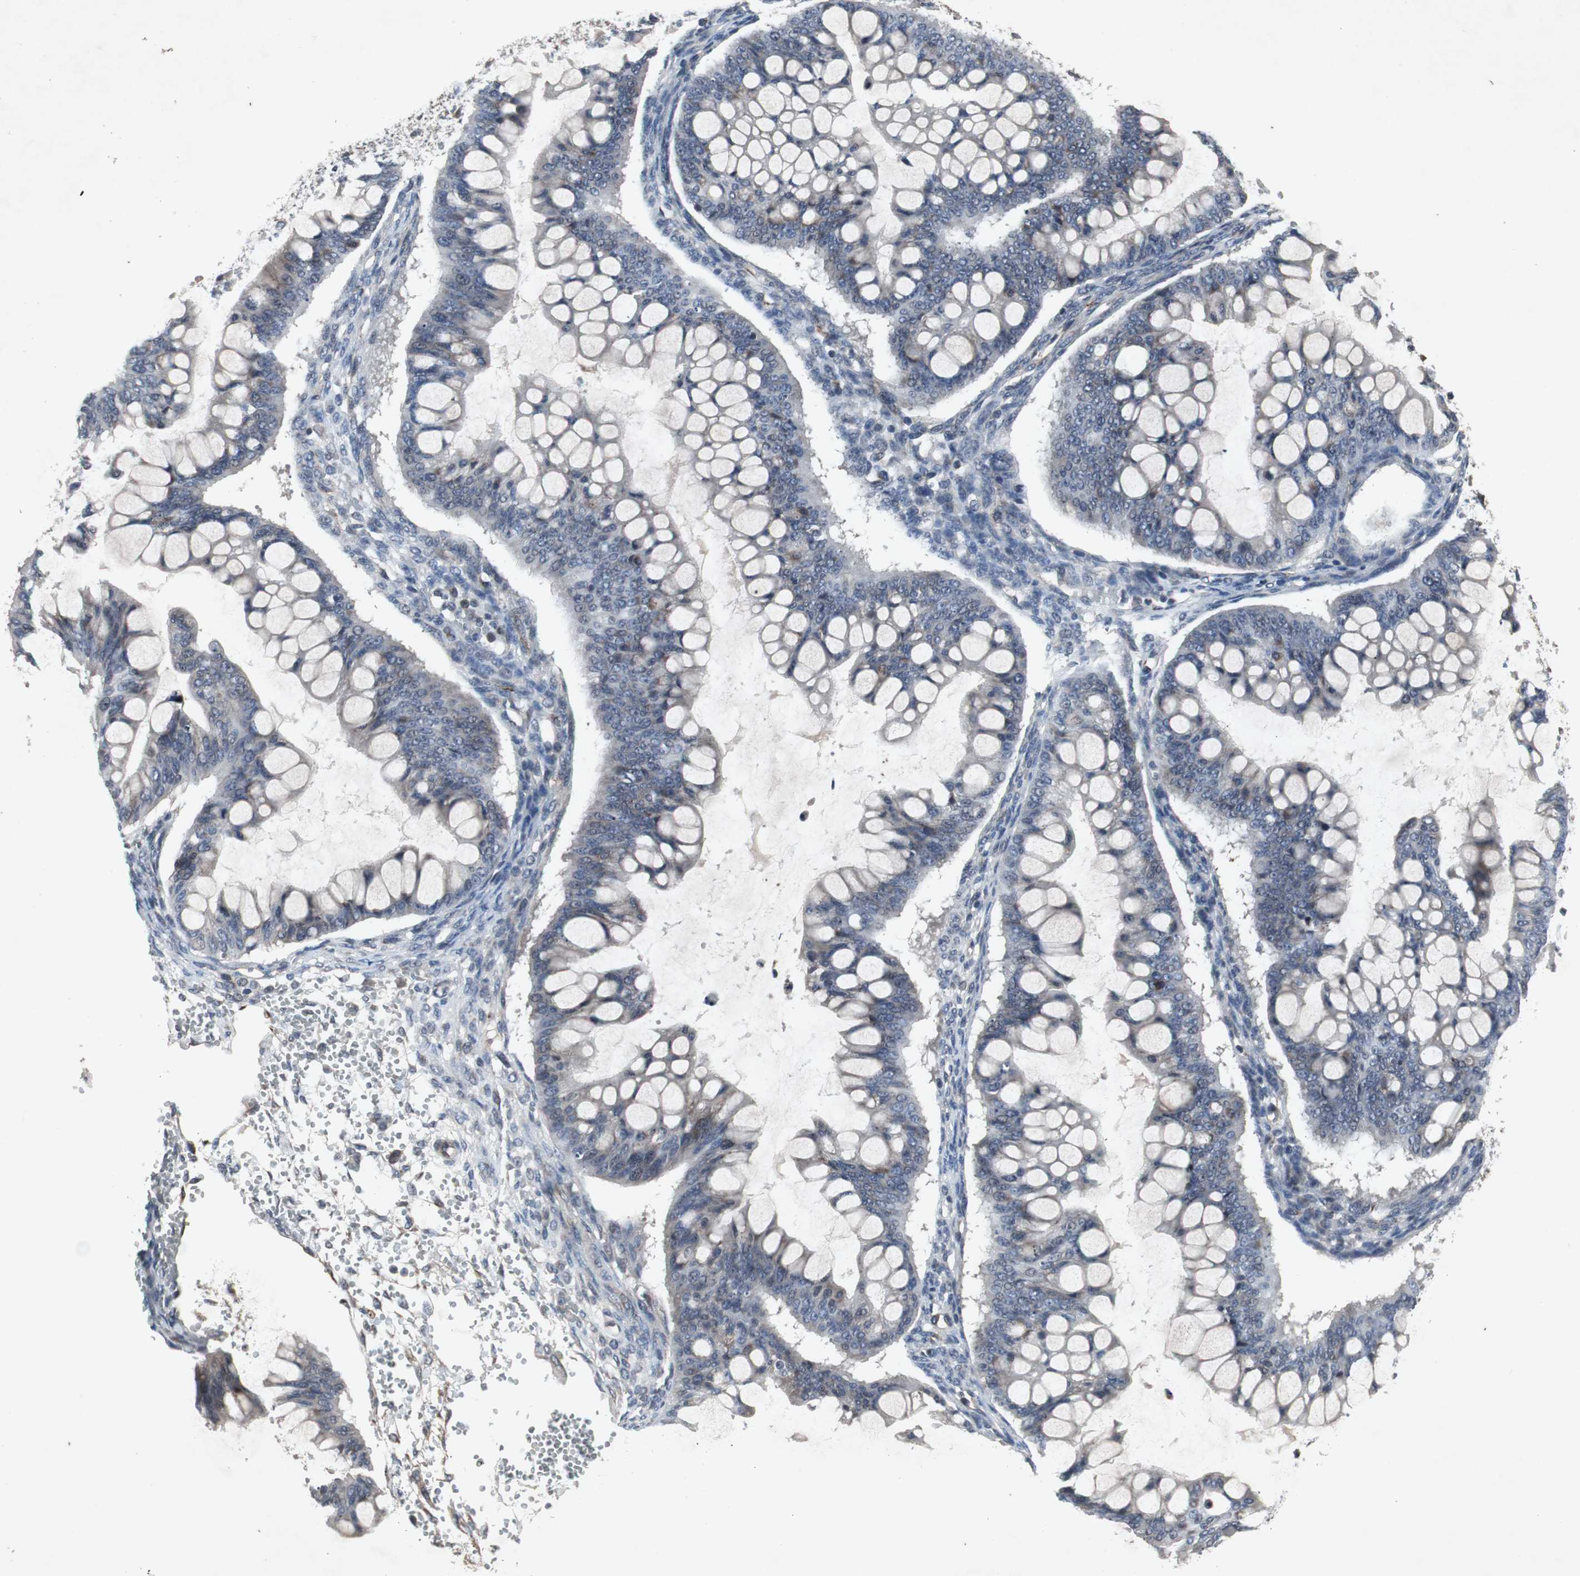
{"staining": {"intensity": "negative", "quantity": "none", "location": "none"}, "tissue": "ovarian cancer", "cell_type": "Tumor cells", "image_type": "cancer", "snomed": [{"axis": "morphology", "description": "Cystadenocarcinoma, mucinous, NOS"}, {"axis": "topography", "description": "Ovary"}], "caption": "Immunohistochemical staining of ovarian cancer reveals no significant expression in tumor cells. (DAB immunohistochemistry, high magnification).", "gene": "CRADD", "patient": {"sex": "female", "age": 73}}